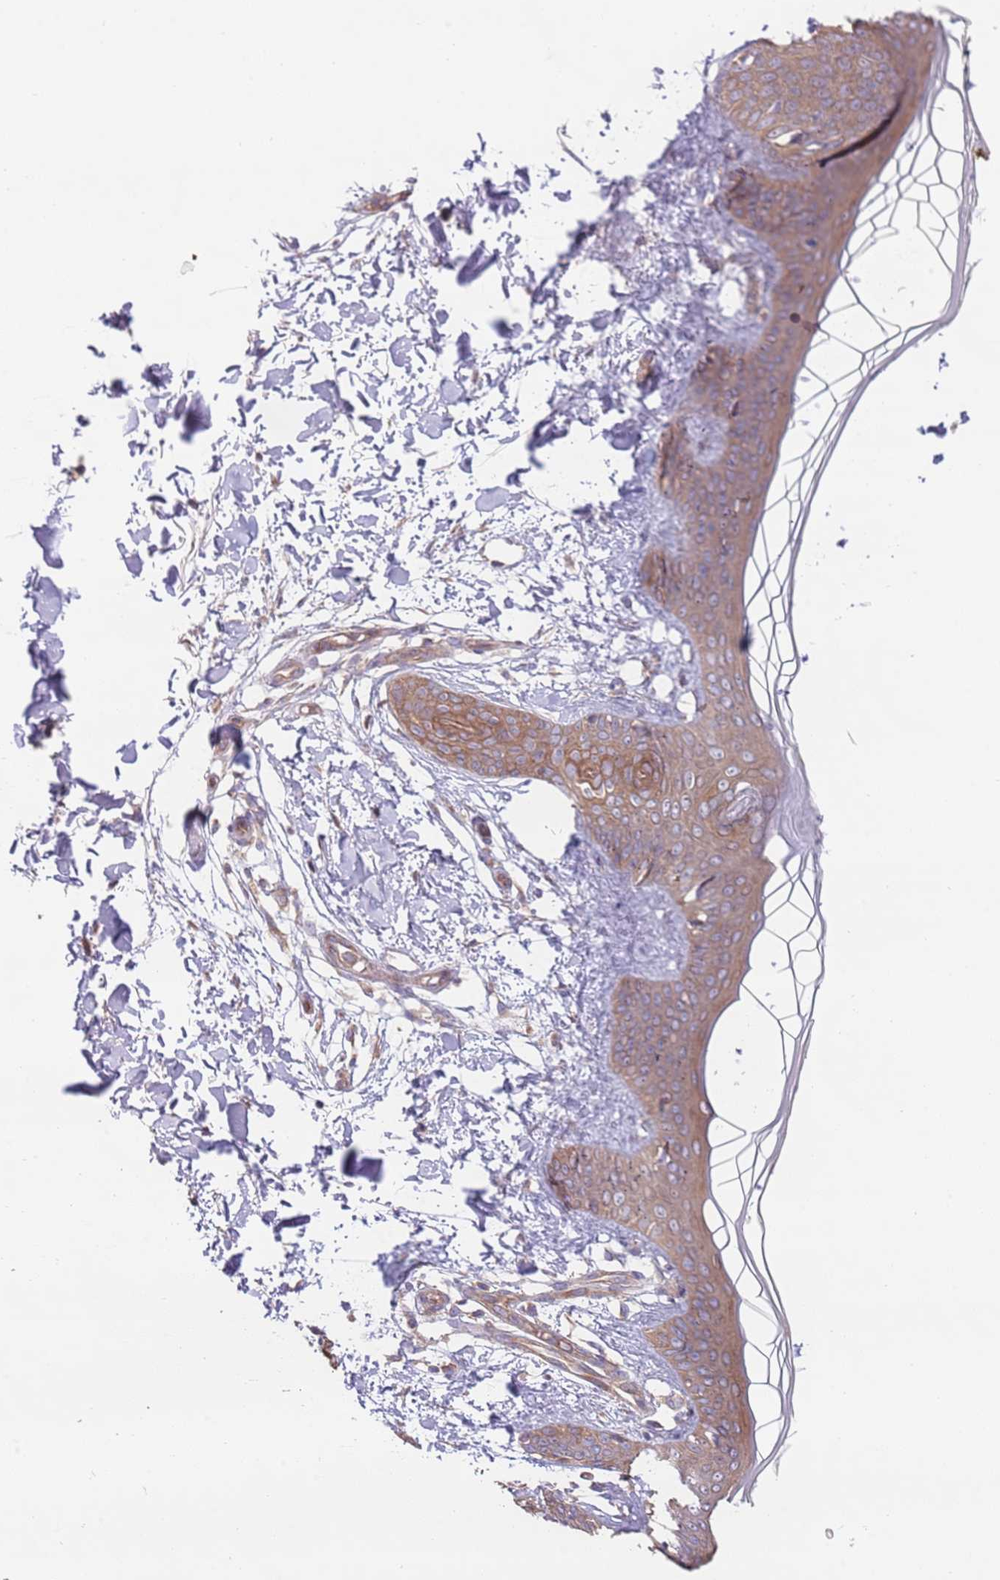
{"staining": {"intensity": "moderate", "quantity": ">75%", "location": "cytoplasmic/membranous"}, "tissue": "skin", "cell_type": "Fibroblasts", "image_type": "normal", "snomed": [{"axis": "morphology", "description": "Normal tissue, NOS"}, {"axis": "topography", "description": "Skin"}], "caption": "Immunohistochemistry micrograph of benign skin: human skin stained using immunohistochemistry (IHC) reveals medium levels of moderate protein expression localized specifically in the cytoplasmic/membranous of fibroblasts, appearing as a cytoplasmic/membranous brown color.", "gene": "EIF3F", "patient": {"sex": "female", "age": 34}}